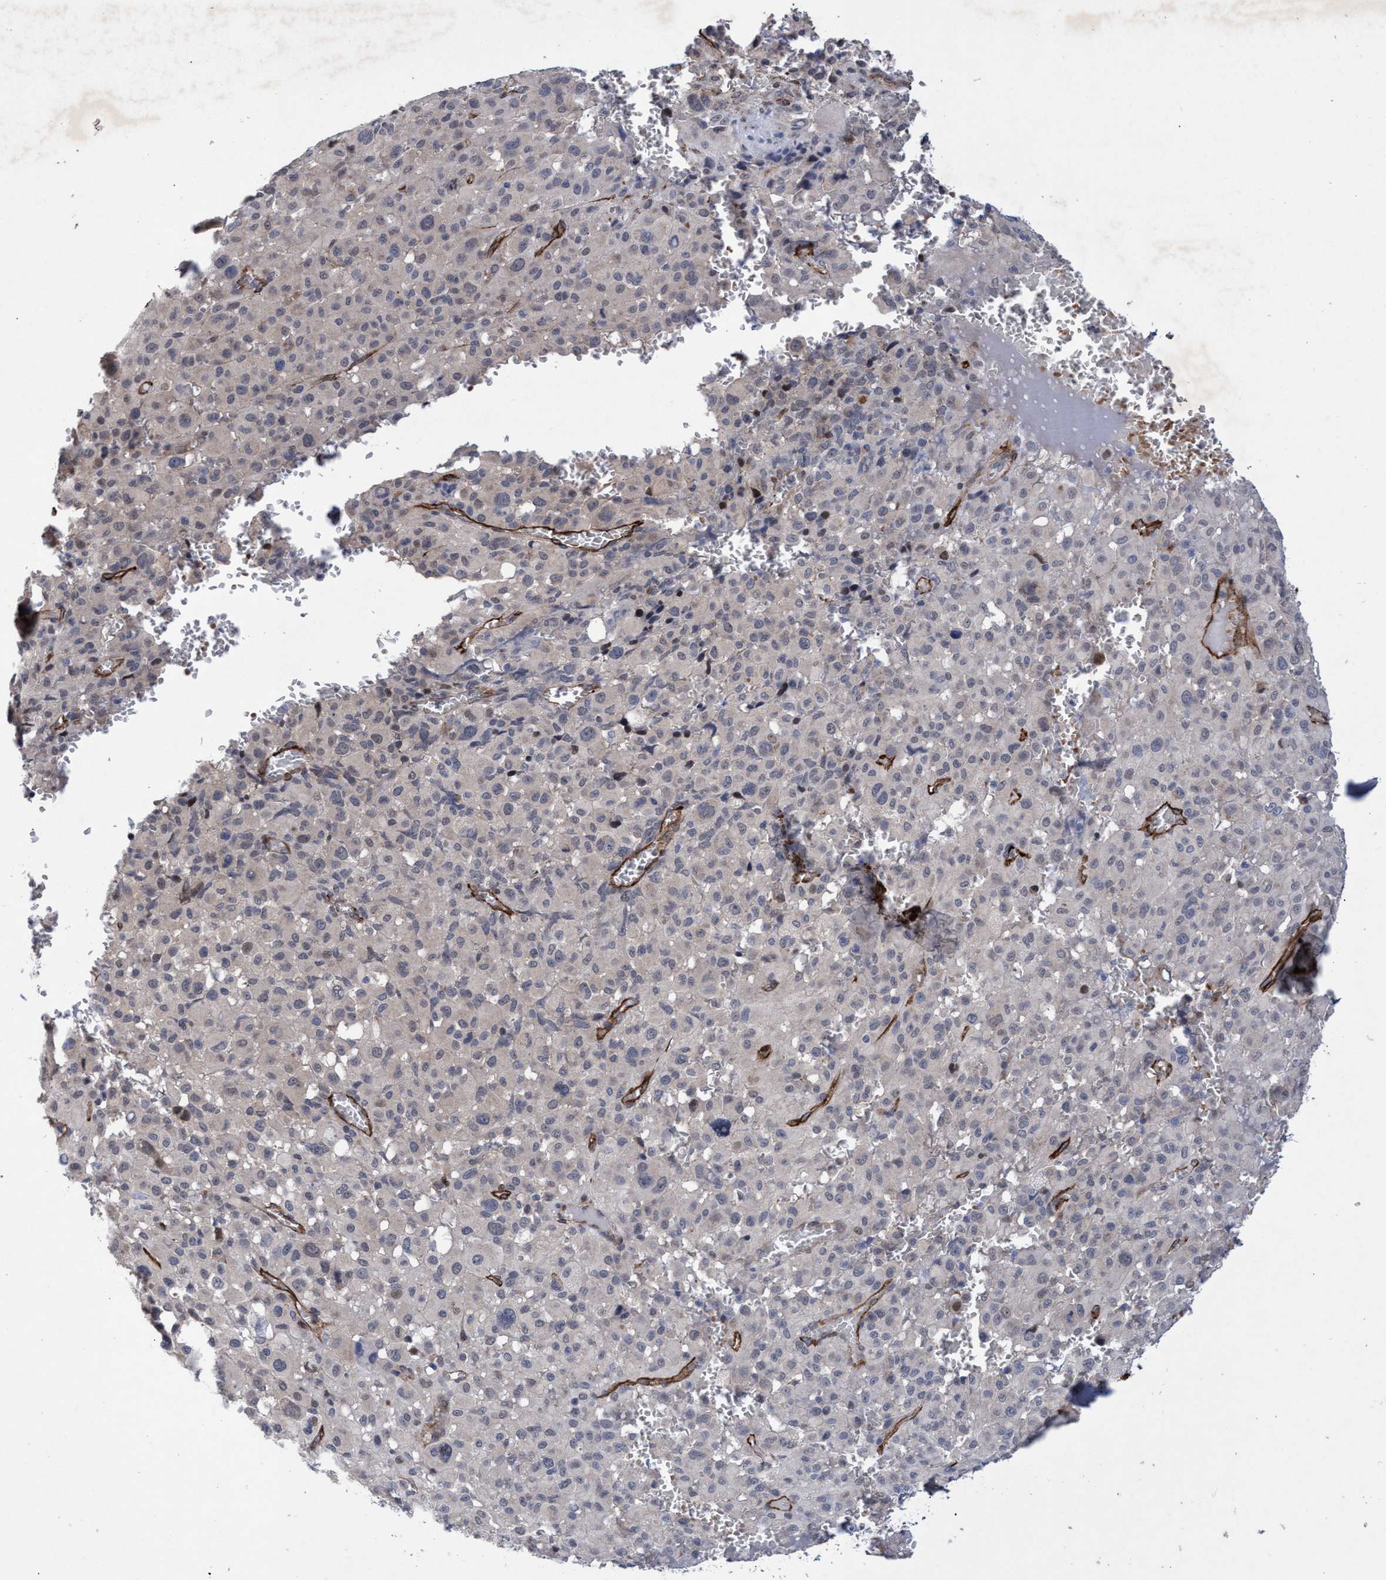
{"staining": {"intensity": "negative", "quantity": "none", "location": "none"}, "tissue": "melanoma", "cell_type": "Tumor cells", "image_type": "cancer", "snomed": [{"axis": "morphology", "description": "Malignant melanoma, Metastatic site"}, {"axis": "topography", "description": "Skin"}], "caption": "Immunohistochemistry (IHC) histopathology image of neoplastic tissue: malignant melanoma (metastatic site) stained with DAB demonstrates no significant protein expression in tumor cells. (Stains: DAB immunohistochemistry with hematoxylin counter stain, Microscopy: brightfield microscopy at high magnification).", "gene": "ZNF750", "patient": {"sex": "female", "age": 74}}